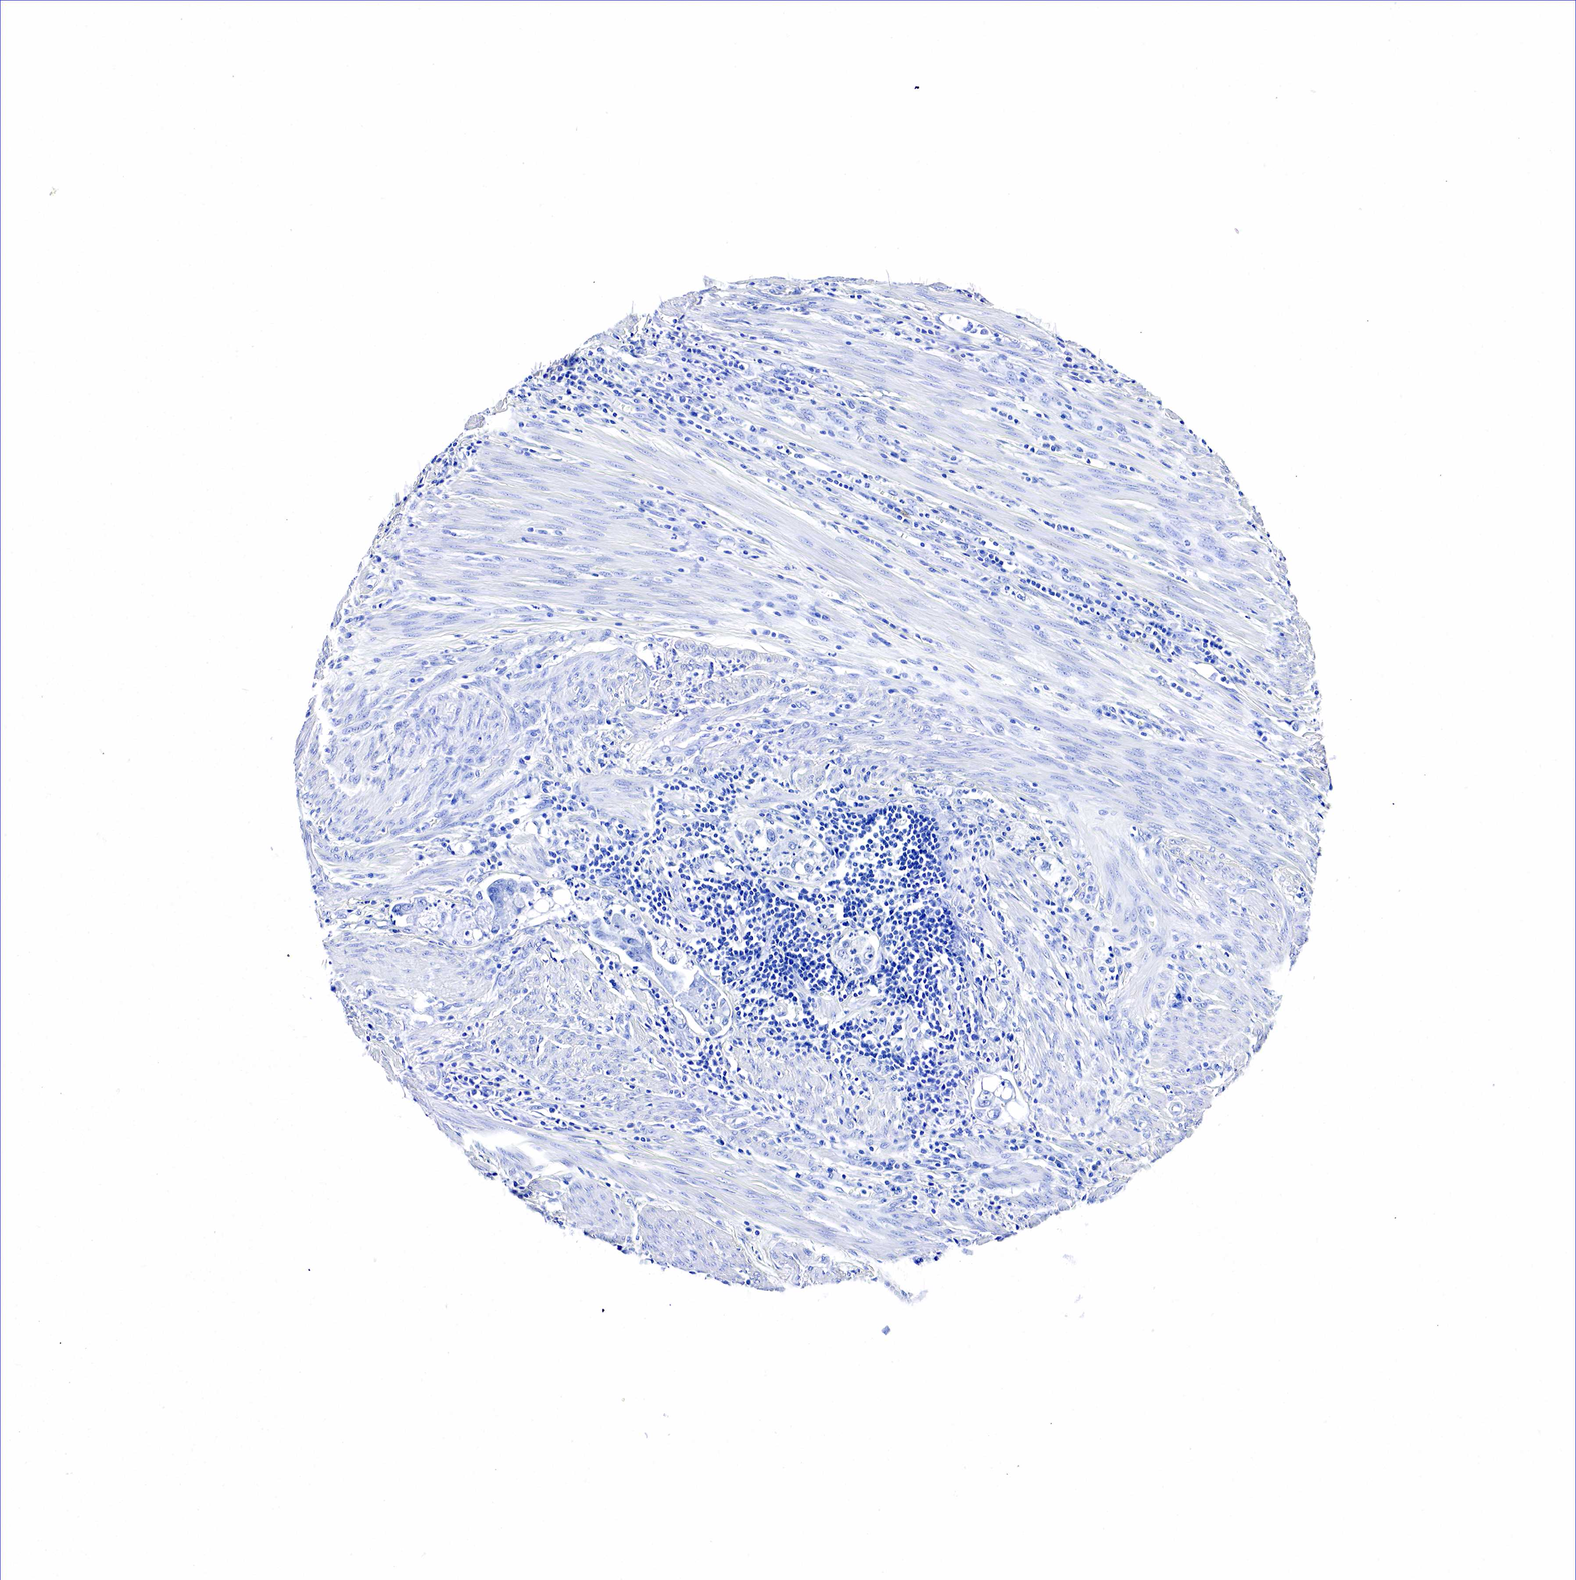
{"staining": {"intensity": "negative", "quantity": "none", "location": "none"}, "tissue": "endometrial cancer", "cell_type": "Tumor cells", "image_type": "cancer", "snomed": [{"axis": "morphology", "description": "Adenocarcinoma, NOS"}, {"axis": "topography", "description": "Endometrium"}], "caption": "Histopathology image shows no protein positivity in tumor cells of endometrial cancer tissue. The staining was performed using DAB (3,3'-diaminobenzidine) to visualize the protein expression in brown, while the nuclei were stained in blue with hematoxylin (Magnification: 20x).", "gene": "ACP3", "patient": {"sex": "female", "age": 75}}